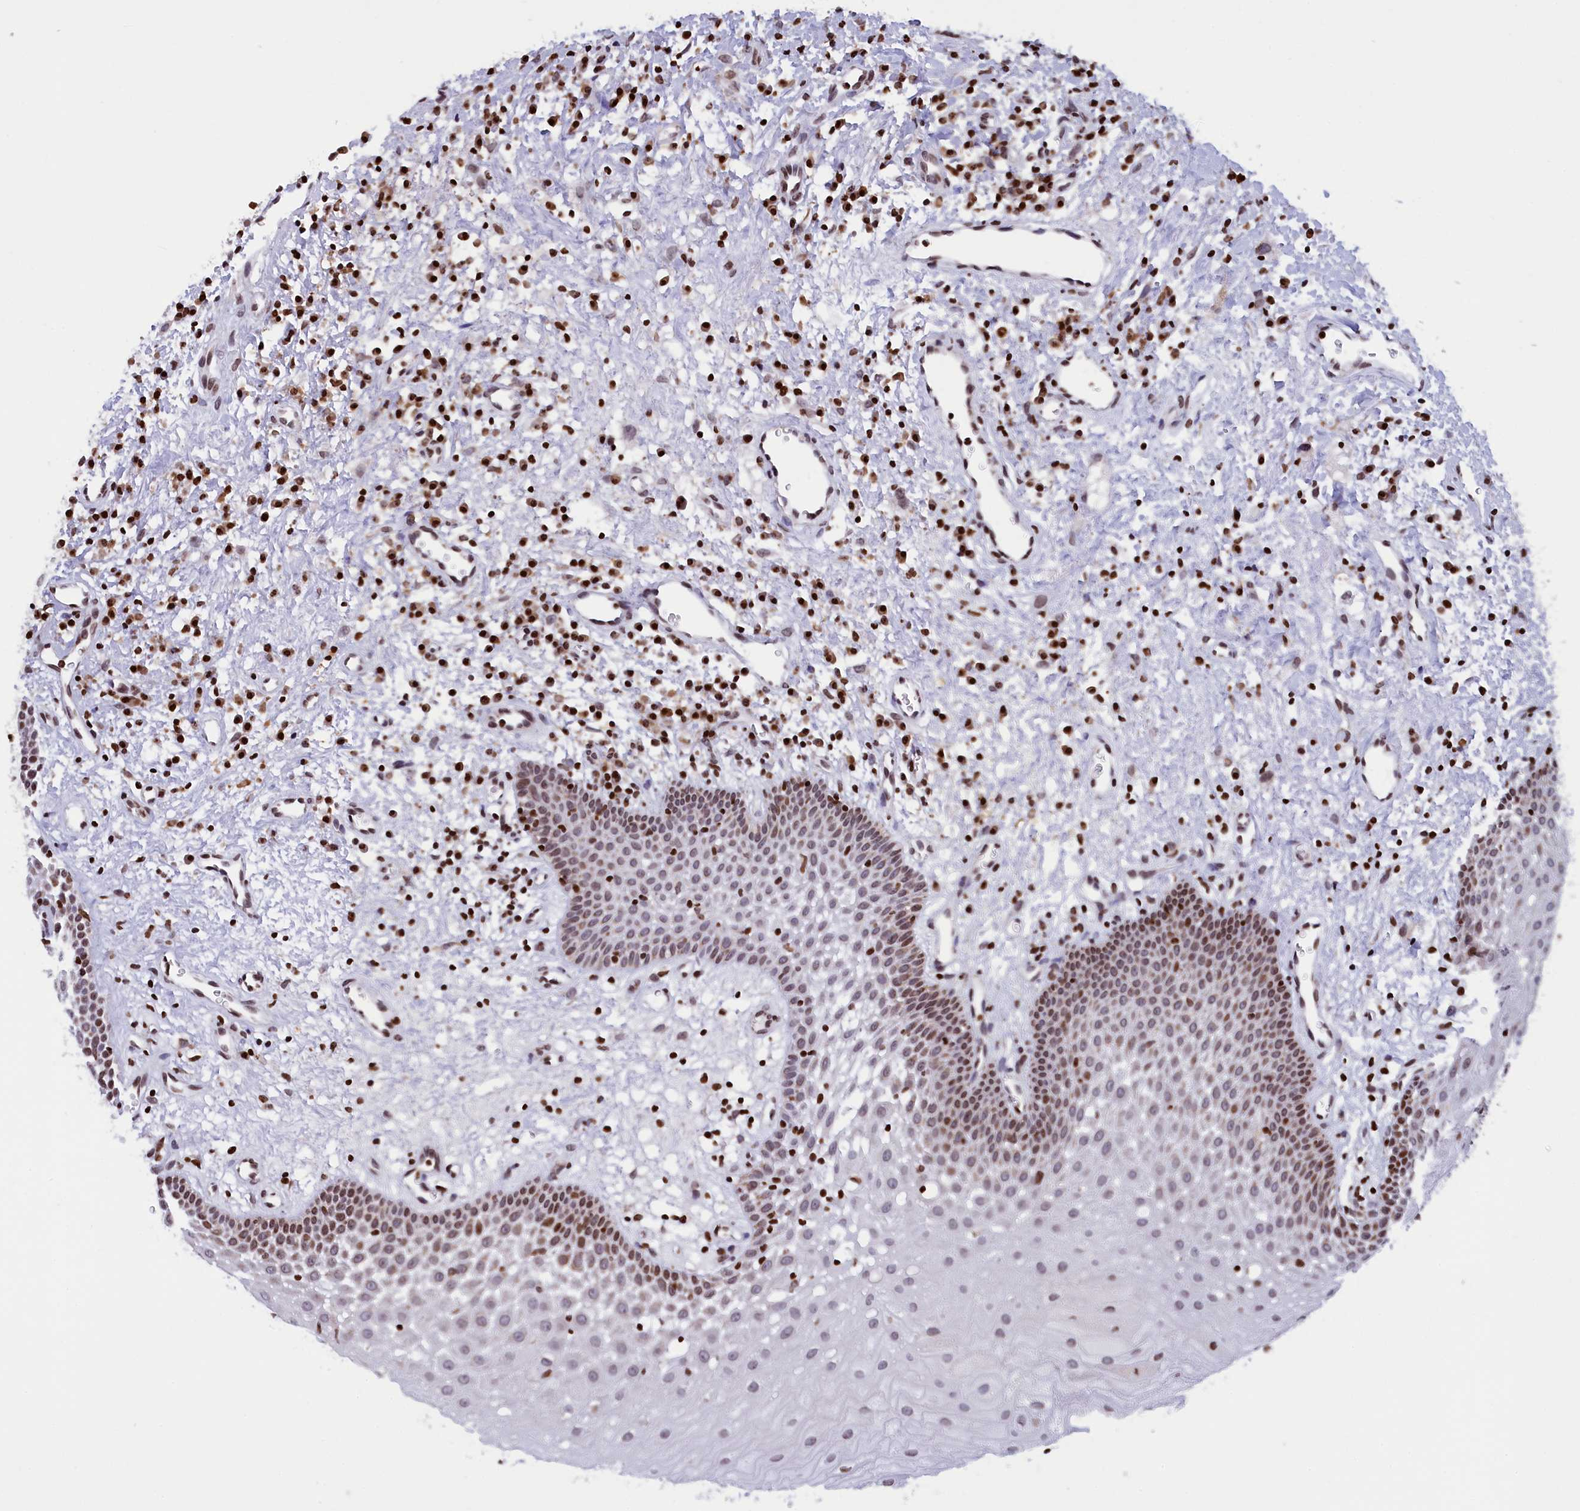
{"staining": {"intensity": "strong", "quantity": "<25%", "location": "nuclear"}, "tissue": "oral mucosa", "cell_type": "Squamous epithelial cells", "image_type": "normal", "snomed": [{"axis": "morphology", "description": "Normal tissue, NOS"}, {"axis": "topography", "description": "Oral tissue"}], "caption": "Protein staining shows strong nuclear expression in about <25% of squamous epithelial cells in benign oral mucosa.", "gene": "TIMM29", "patient": {"sex": "male", "age": 74}}